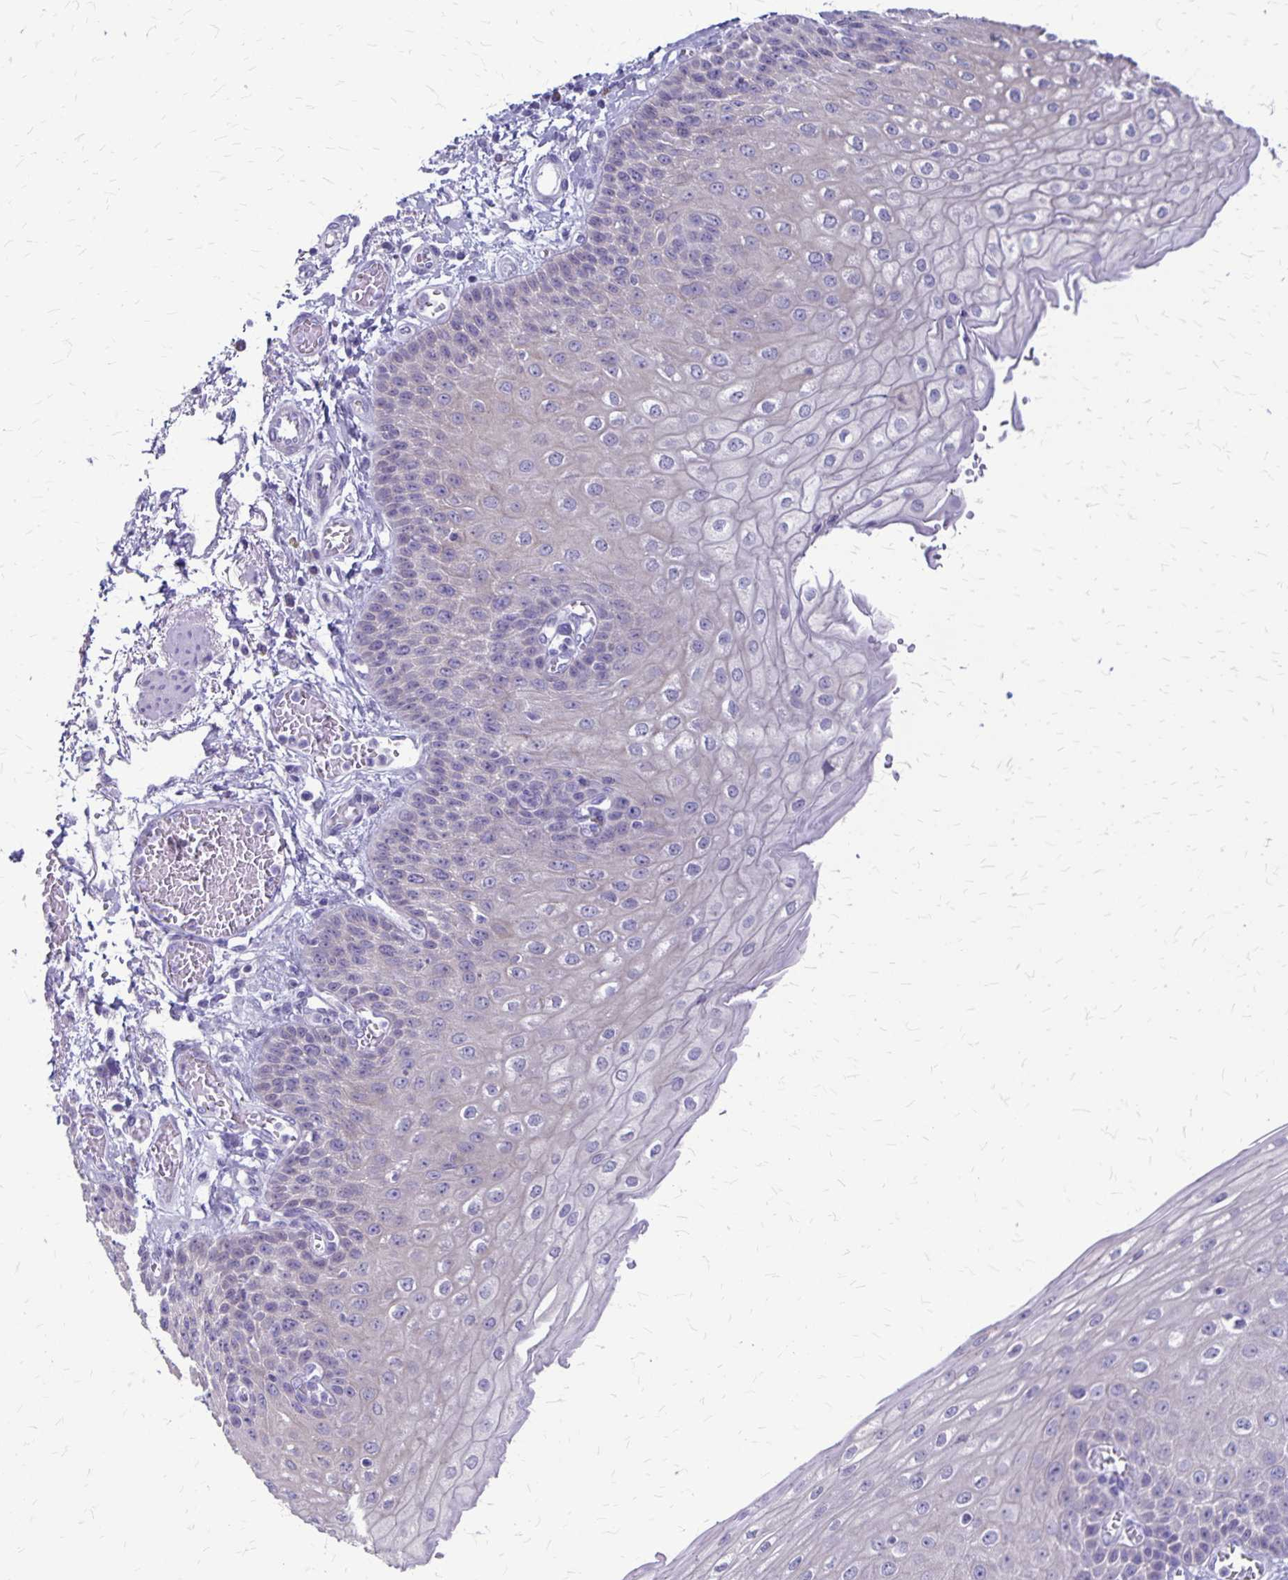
{"staining": {"intensity": "negative", "quantity": "none", "location": "none"}, "tissue": "esophagus", "cell_type": "Squamous epithelial cells", "image_type": "normal", "snomed": [{"axis": "morphology", "description": "Normal tissue, NOS"}, {"axis": "morphology", "description": "Adenocarcinoma, NOS"}, {"axis": "topography", "description": "Esophagus"}], "caption": "Squamous epithelial cells are negative for brown protein staining in normal esophagus. The staining is performed using DAB (3,3'-diaminobenzidine) brown chromogen with nuclei counter-stained in using hematoxylin.", "gene": "PLXNB3", "patient": {"sex": "male", "age": 81}}